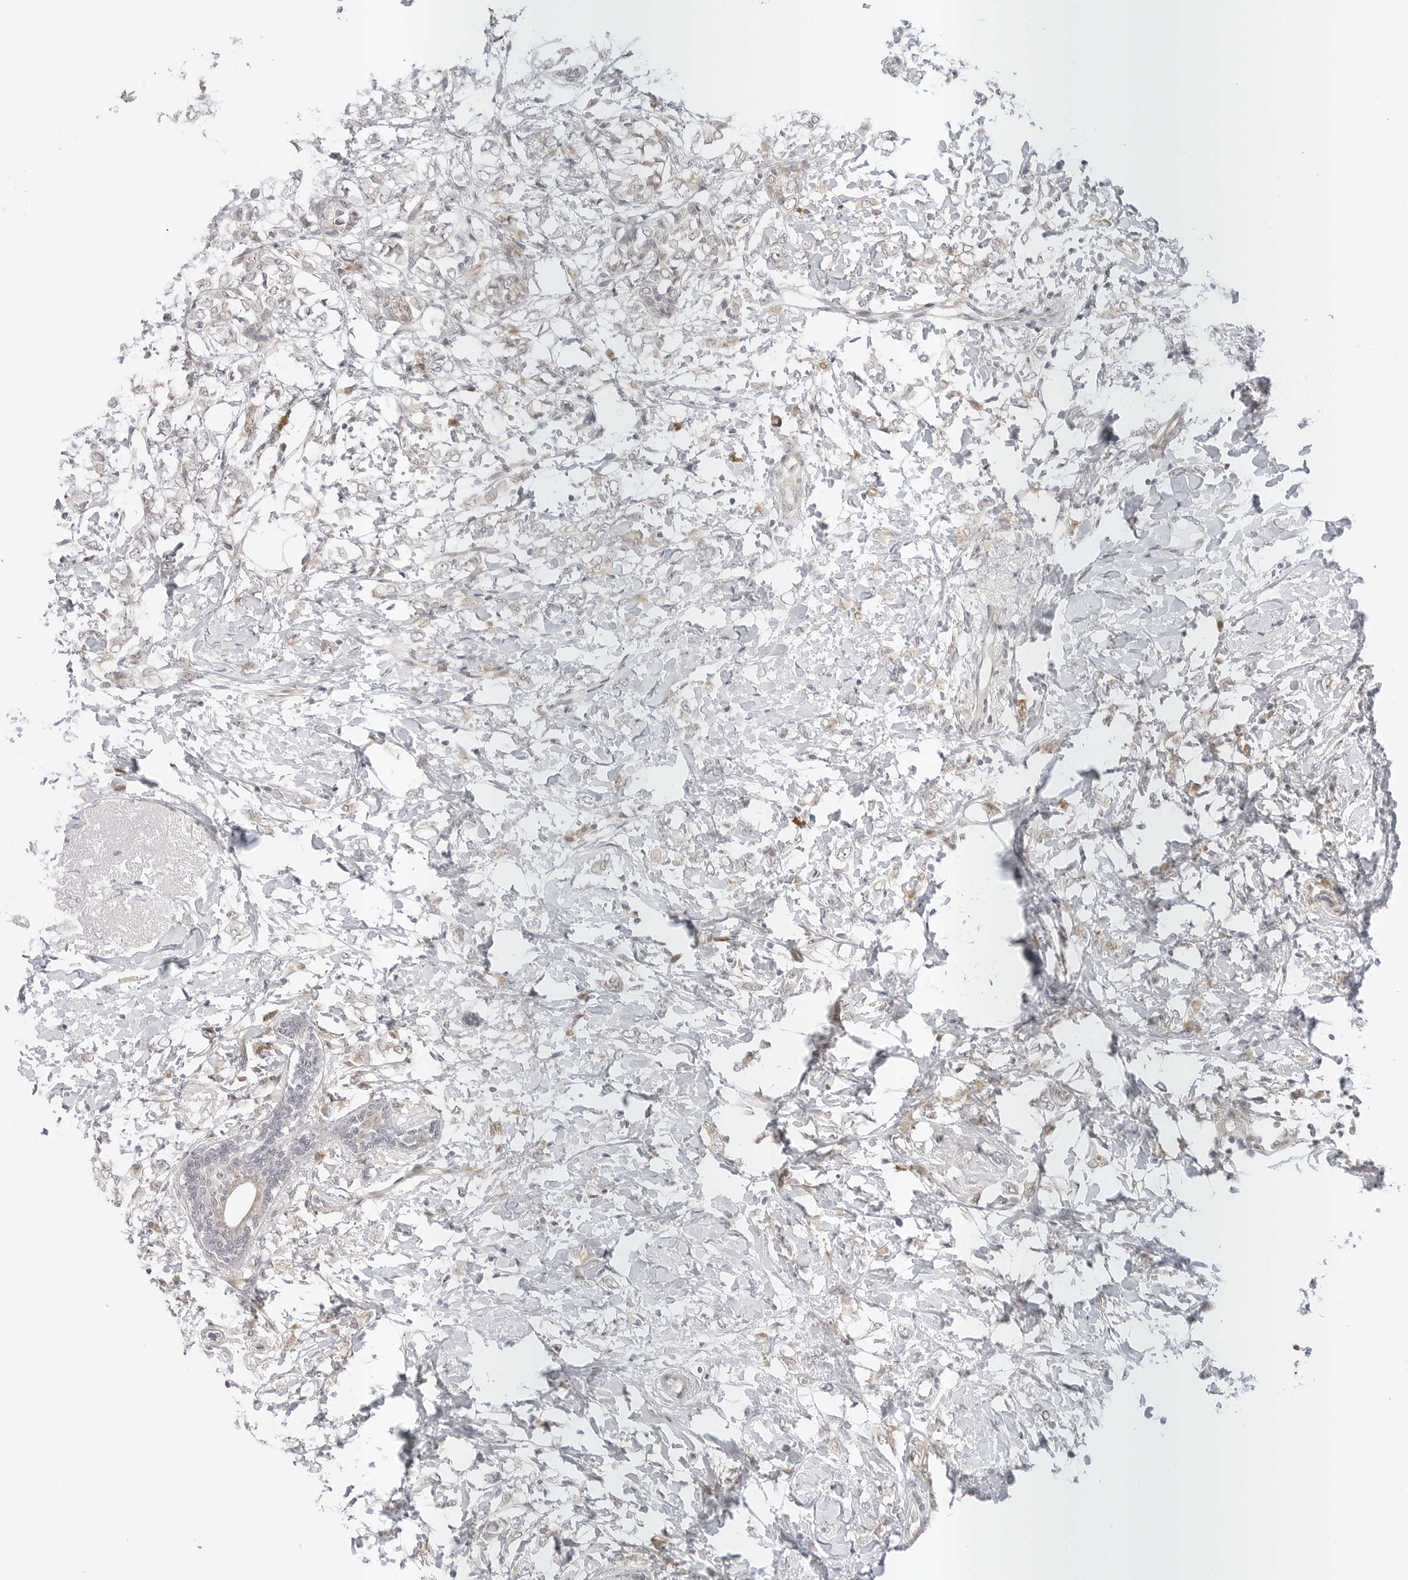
{"staining": {"intensity": "weak", "quantity": "<25%", "location": "cytoplasmic/membranous"}, "tissue": "breast cancer", "cell_type": "Tumor cells", "image_type": "cancer", "snomed": [{"axis": "morphology", "description": "Normal tissue, NOS"}, {"axis": "morphology", "description": "Lobular carcinoma"}, {"axis": "topography", "description": "Breast"}], "caption": "DAB (3,3'-diaminobenzidine) immunohistochemical staining of breast cancer demonstrates no significant positivity in tumor cells. (Brightfield microscopy of DAB immunohistochemistry (IHC) at high magnification).", "gene": "TCP1", "patient": {"sex": "female", "age": 47}}